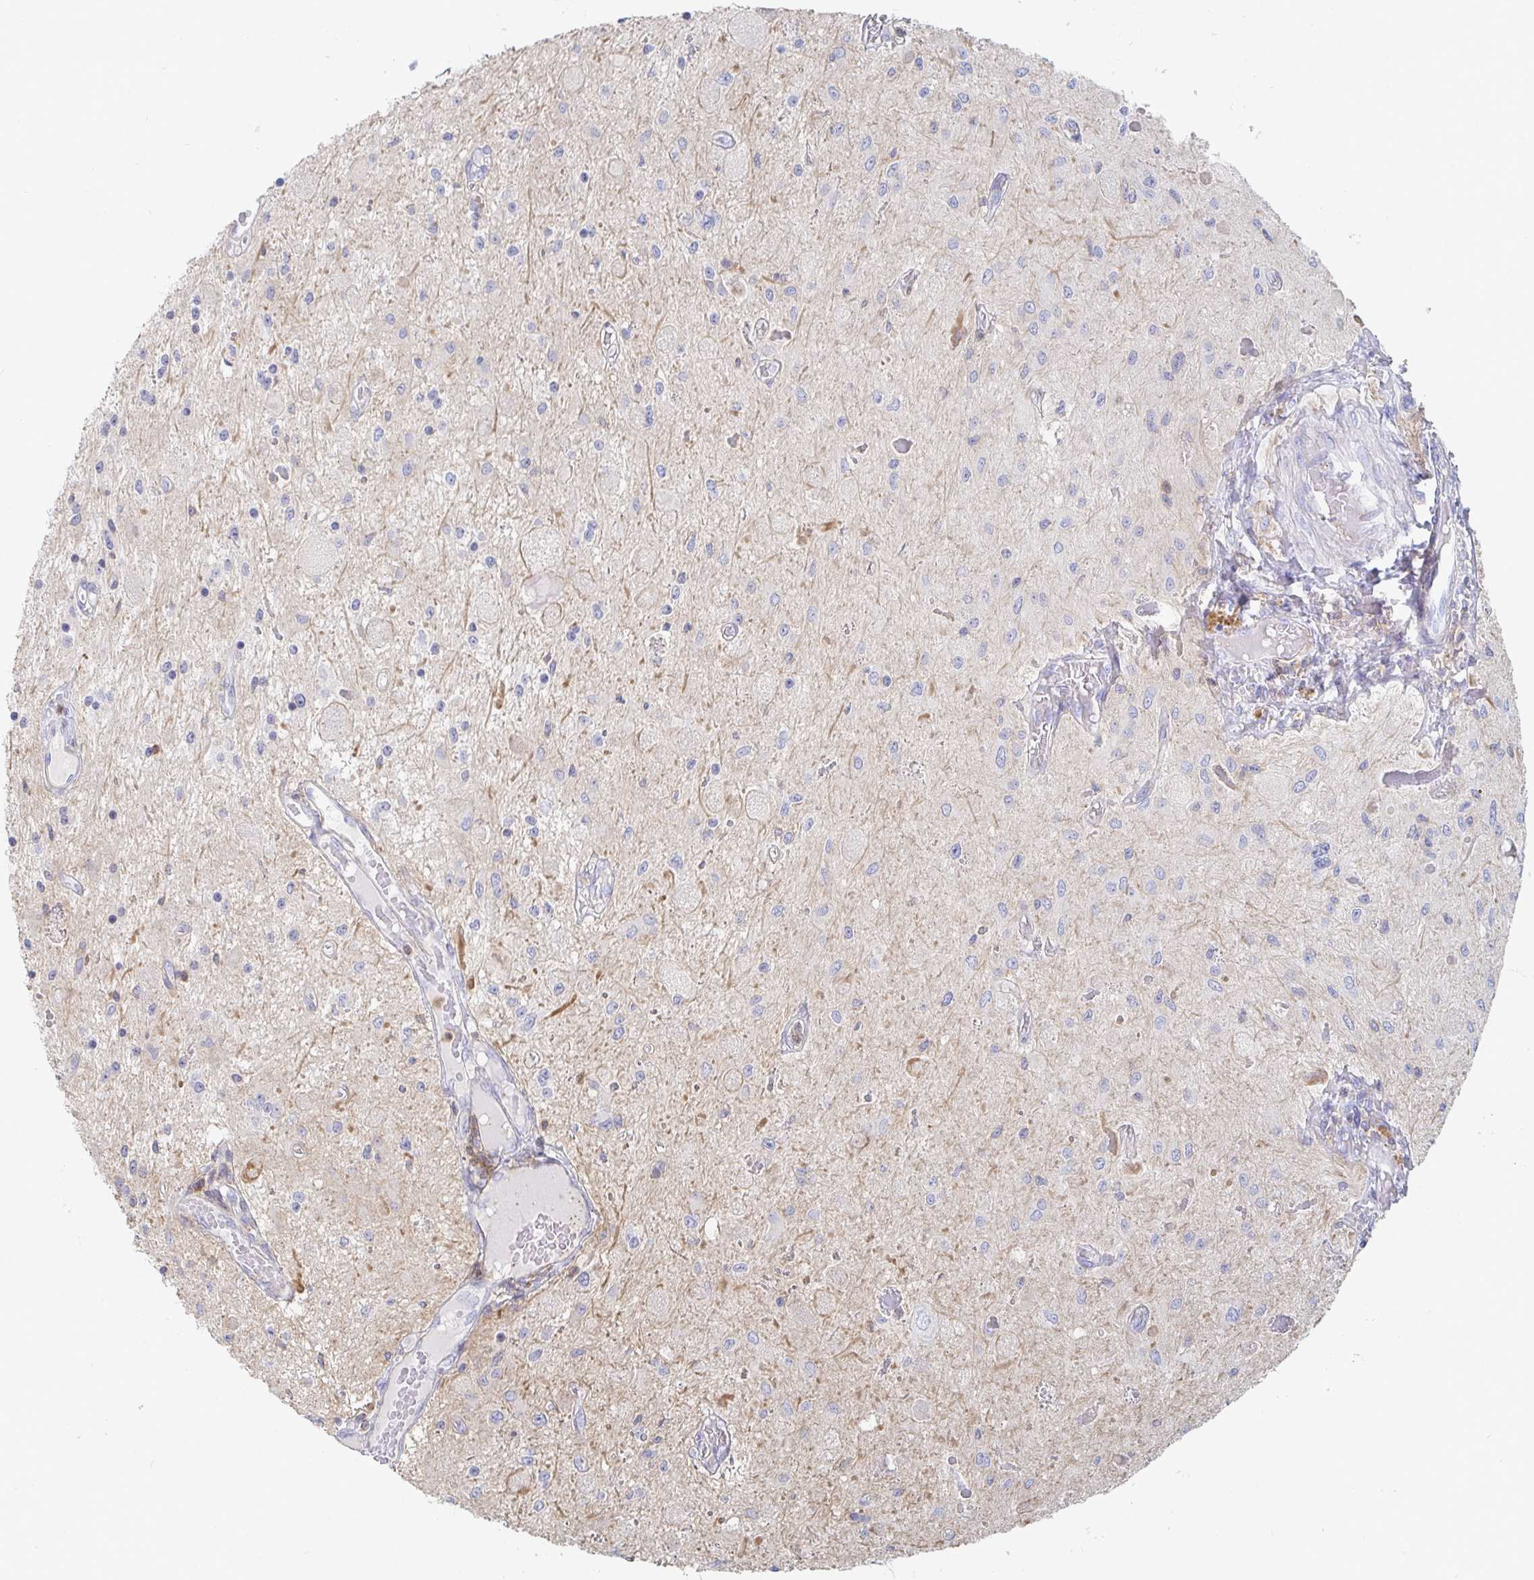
{"staining": {"intensity": "negative", "quantity": "none", "location": "none"}, "tissue": "glioma", "cell_type": "Tumor cells", "image_type": "cancer", "snomed": [{"axis": "morphology", "description": "Glioma, malignant, Low grade"}, {"axis": "topography", "description": "Cerebellum"}], "caption": "There is no significant expression in tumor cells of glioma. (DAB (3,3'-diaminobenzidine) immunohistochemistry visualized using brightfield microscopy, high magnification).", "gene": "PIK3CD", "patient": {"sex": "female", "age": 14}}